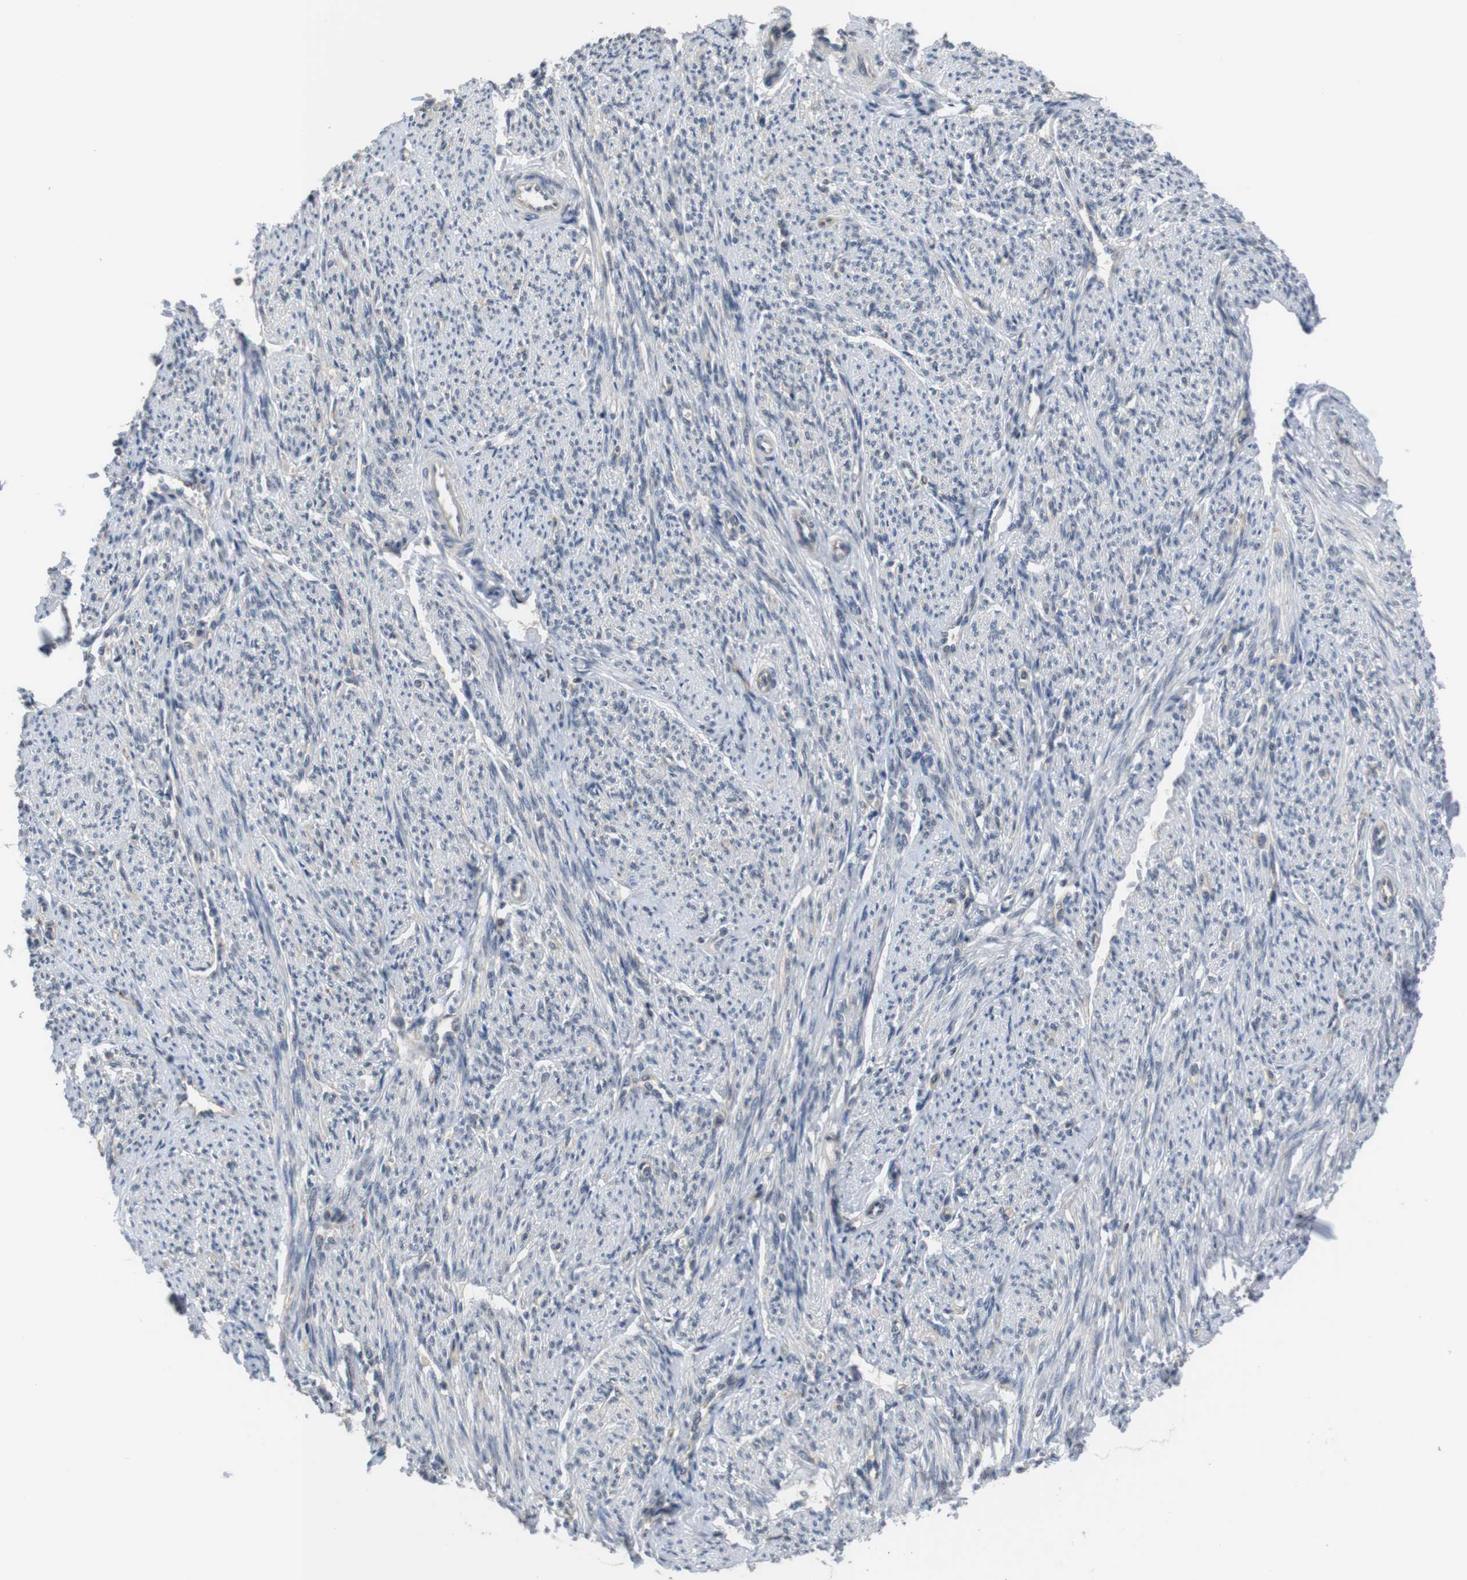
{"staining": {"intensity": "negative", "quantity": "none", "location": "none"}, "tissue": "smooth muscle", "cell_type": "Smooth muscle cells", "image_type": "normal", "snomed": [{"axis": "morphology", "description": "Normal tissue, NOS"}, {"axis": "topography", "description": "Smooth muscle"}], "caption": "Smooth muscle was stained to show a protein in brown. There is no significant expression in smooth muscle cells. (Immunohistochemistry, brightfield microscopy, high magnification).", "gene": "FADD", "patient": {"sex": "female", "age": 65}}